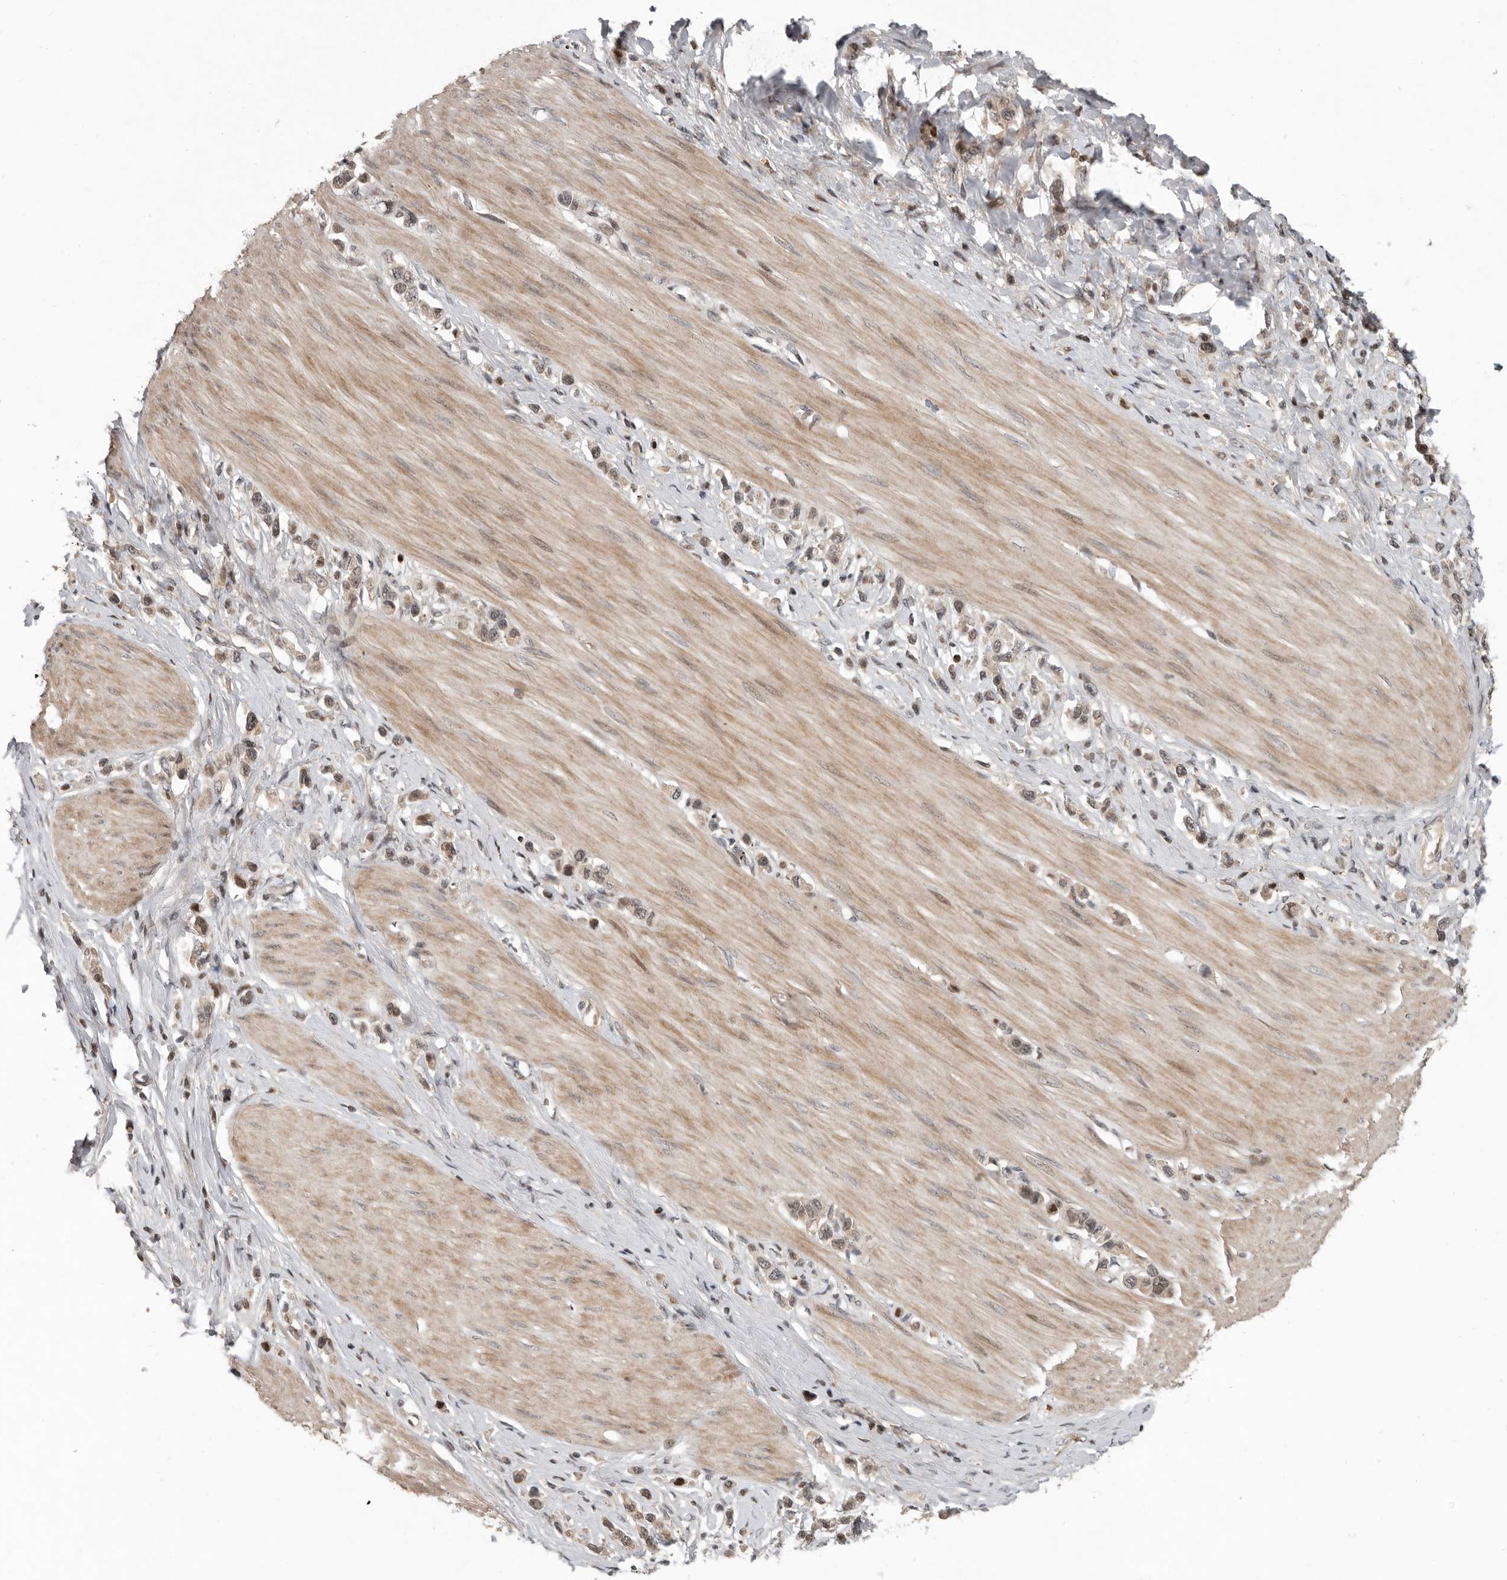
{"staining": {"intensity": "weak", "quantity": ">75%", "location": "cytoplasmic/membranous,nuclear"}, "tissue": "stomach cancer", "cell_type": "Tumor cells", "image_type": "cancer", "snomed": [{"axis": "morphology", "description": "Adenocarcinoma, NOS"}, {"axis": "topography", "description": "Stomach"}], "caption": "Protein expression analysis of human stomach cancer (adenocarcinoma) reveals weak cytoplasmic/membranous and nuclear positivity in about >75% of tumor cells.", "gene": "RABIF", "patient": {"sex": "female", "age": 65}}